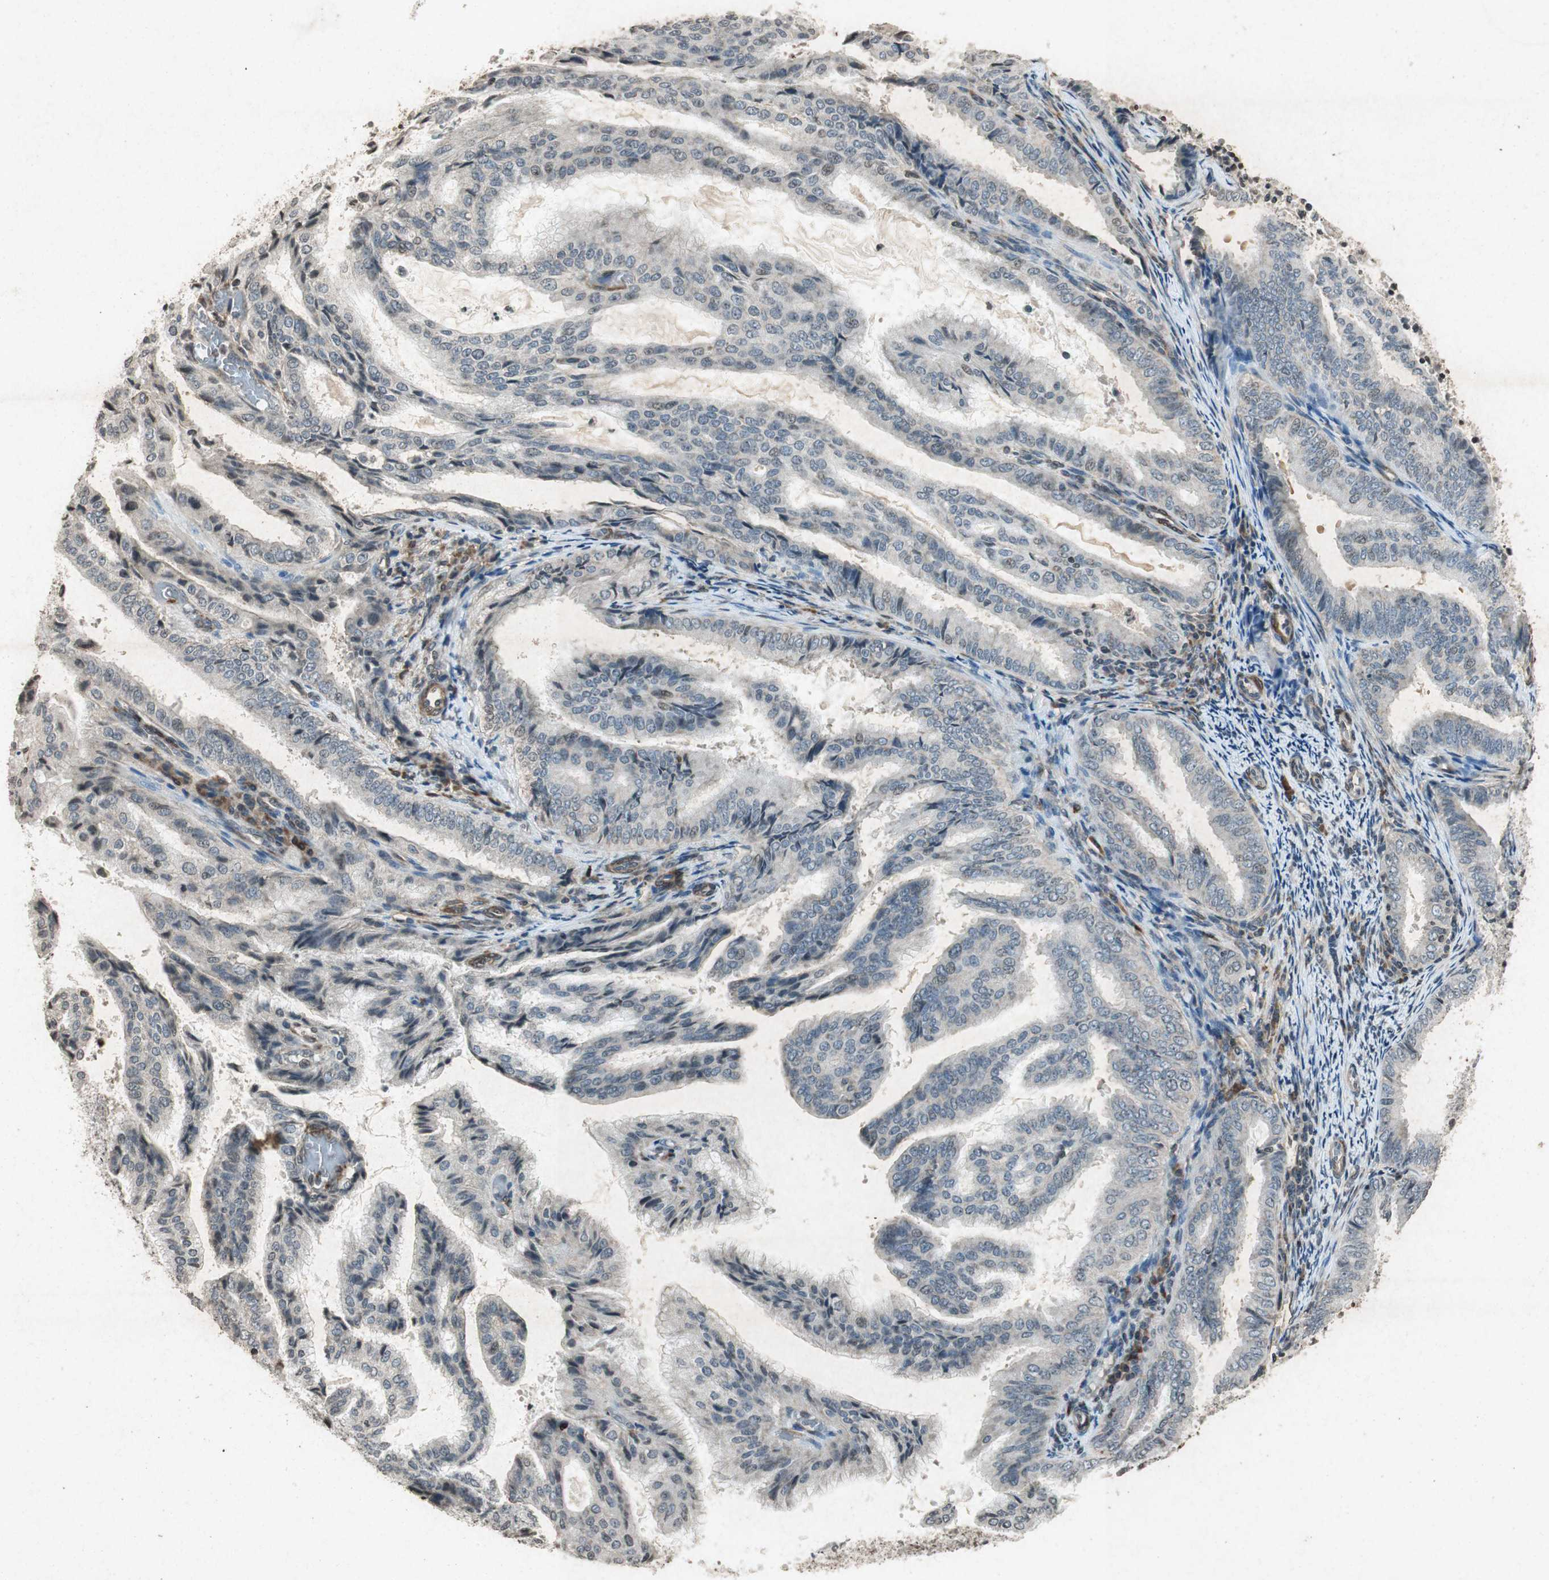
{"staining": {"intensity": "negative", "quantity": "none", "location": "none"}, "tissue": "endometrial cancer", "cell_type": "Tumor cells", "image_type": "cancer", "snomed": [{"axis": "morphology", "description": "Adenocarcinoma, NOS"}, {"axis": "topography", "description": "Endometrium"}], "caption": "Histopathology image shows no protein expression in tumor cells of endometrial adenocarcinoma tissue.", "gene": "PRKG1", "patient": {"sex": "female", "age": 58}}